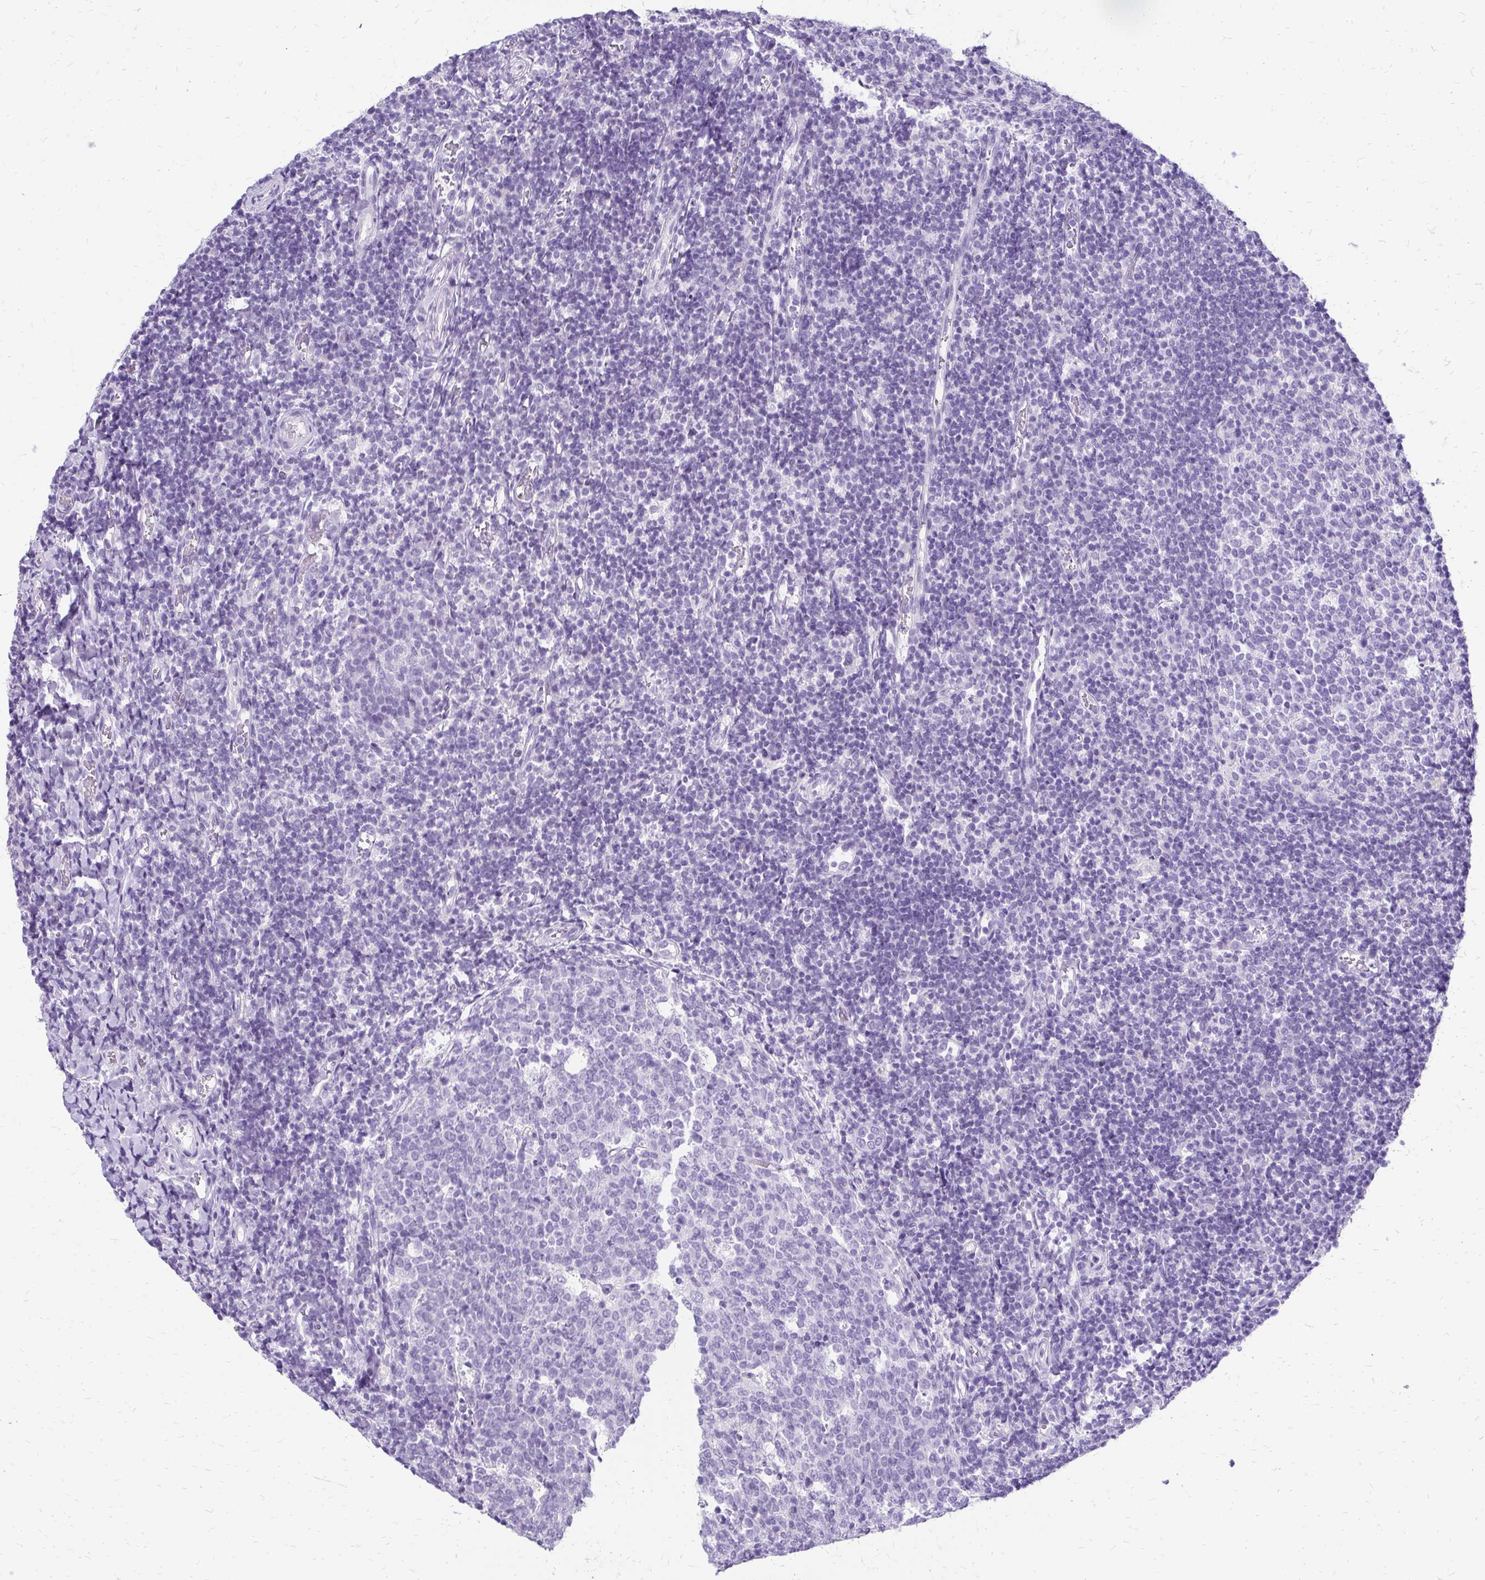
{"staining": {"intensity": "negative", "quantity": "none", "location": "none"}, "tissue": "tonsil", "cell_type": "Germinal center cells", "image_type": "normal", "snomed": [{"axis": "morphology", "description": "Normal tissue, NOS"}, {"axis": "topography", "description": "Tonsil"}], "caption": "This is a image of immunohistochemistry (IHC) staining of normal tonsil, which shows no positivity in germinal center cells.", "gene": "SLC32A1", "patient": {"sex": "female", "age": 10}}